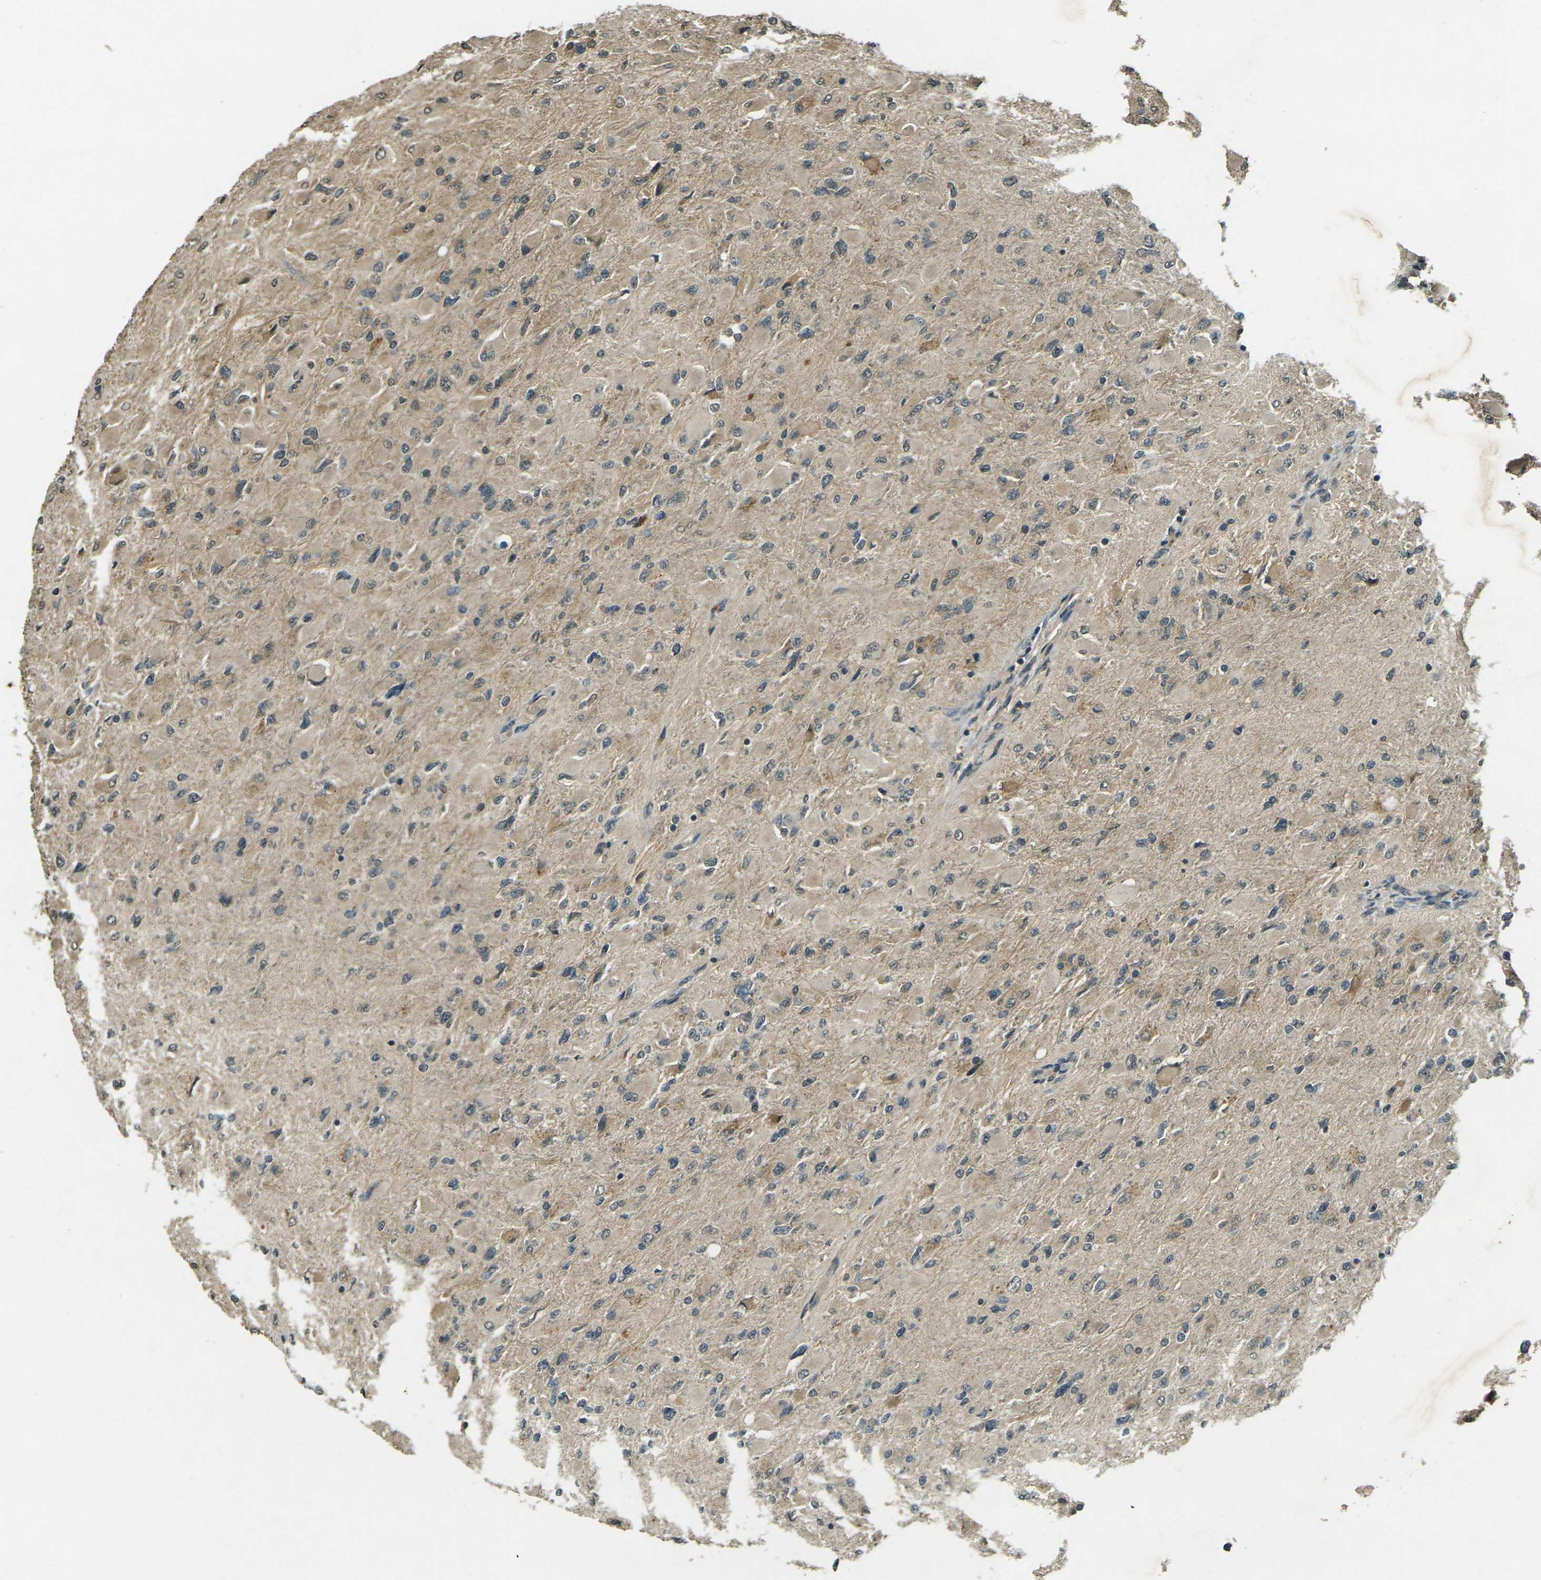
{"staining": {"intensity": "weak", "quantity": ">75%", "location": "cytoplasmic/membranous"}, "tissue": "glioma", "cell_type": "Tumor cells", "image_type": "cancer", "snomed": [{"axis": "morphology", "description": "Glioma, malignant, High grade"}, {"axis": "topography", "description": "Cerebral cortex"}], "caption": "Human malignant high-grade glioma stained with a brown dye reveals weak cytoplasmic/membranous positive expression in approximately >75% of tumor cells.", "gene": "PDE2A", "patient": {"sex": "female", "age": 36}}